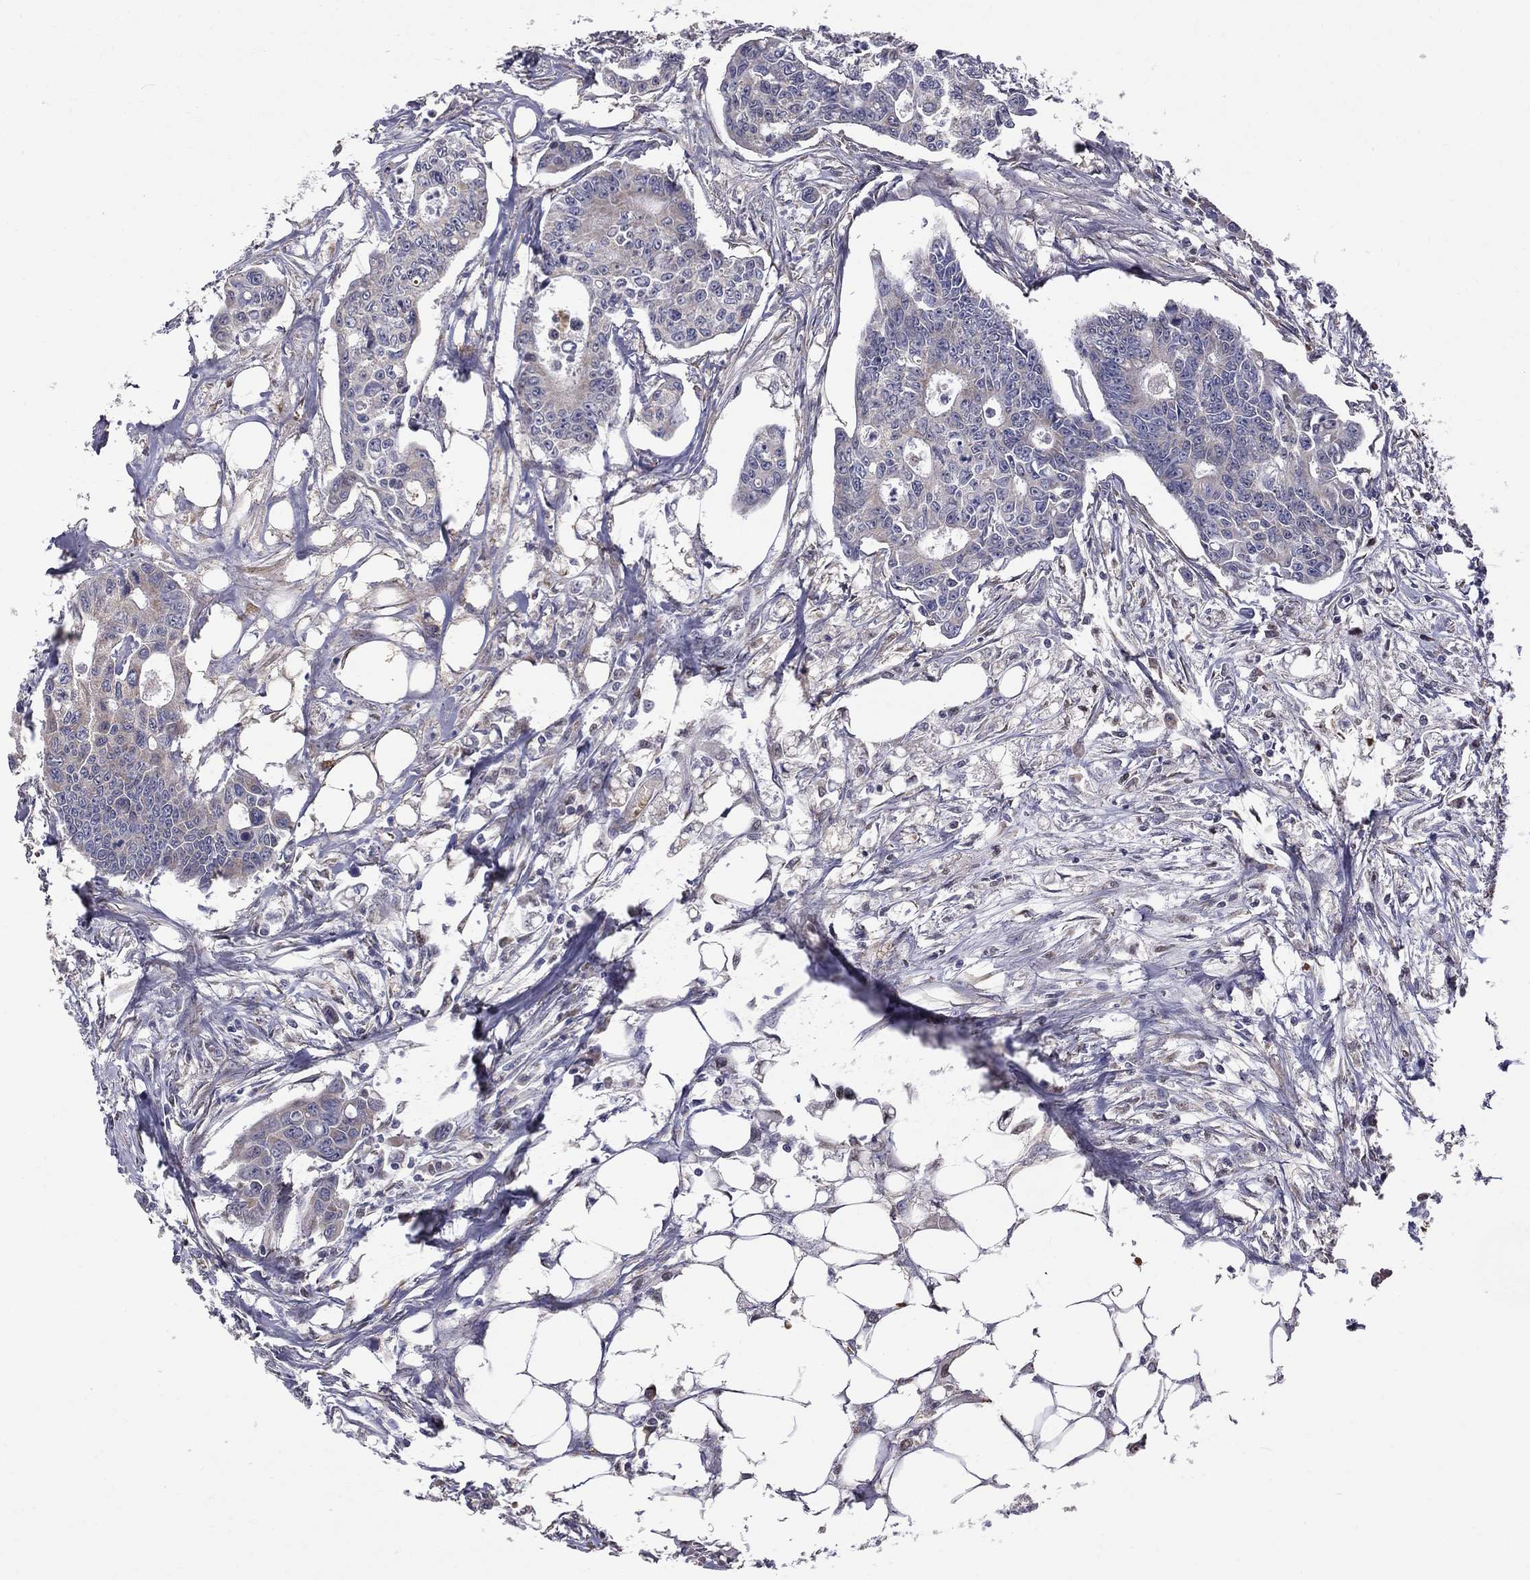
{"staining": {"intensity": "negative", "quantity": "none", "location": "none"}, "tissue": "colorectal cancer", "cell_type": "Tumor cells", "image_type": "cancer", "snomed": [{"axis": "morphology", "description": "Adenocarcinoma, NOS"}, {"axis": "topography", "description": "Colon"}], "caption": "A histopathology image of human colorectal cancer is negative for staining in tumor cells.", "gene": "HSPB2", "patient": {"sex": "male", "age": 70}}